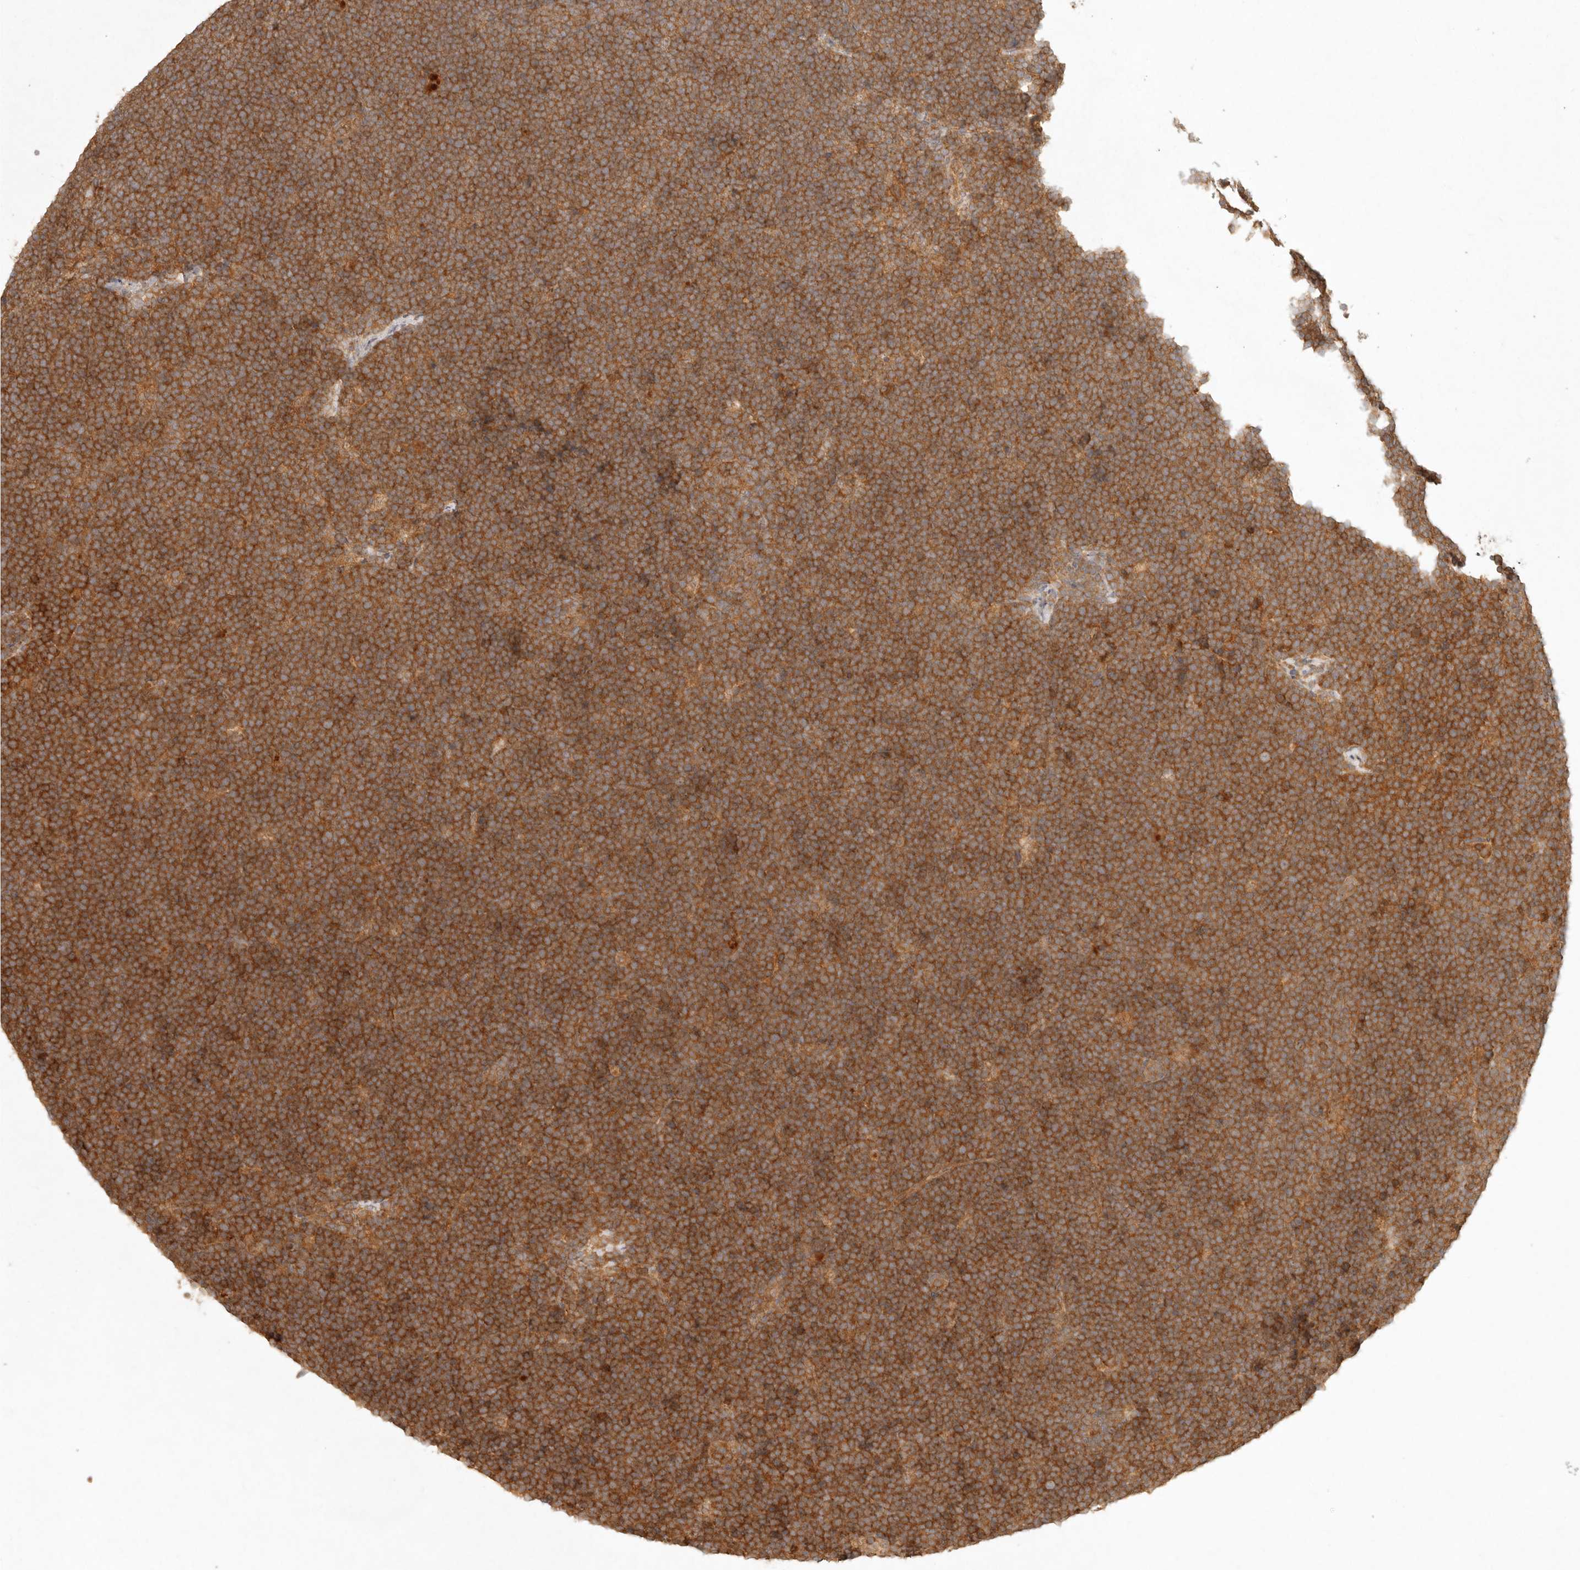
{"staining": {"intensity": "strong", "quantity": ">75%", "location": "cytoplasmic/membranous"}, "tissue": "lymphoma", "cell_type": "Tumor cells", "image_type": "cancer", "snomed": [{"axis": "morphology", "description": "Malignant lymphoma, non-Hodgkin's type, High grade"}, {"axis": "topography", "description": "Lymph node"}], "caption": "Brown immunohistochemical staining in human malignant lymphoma, non-Hodgkin's type (high-grade) demonstrates strong cytoplasmic/membranous positivity in approximately >75% of tumor cells.", "gene": "ANKRD61", "patient": {"sex": "male", "age": 13}}